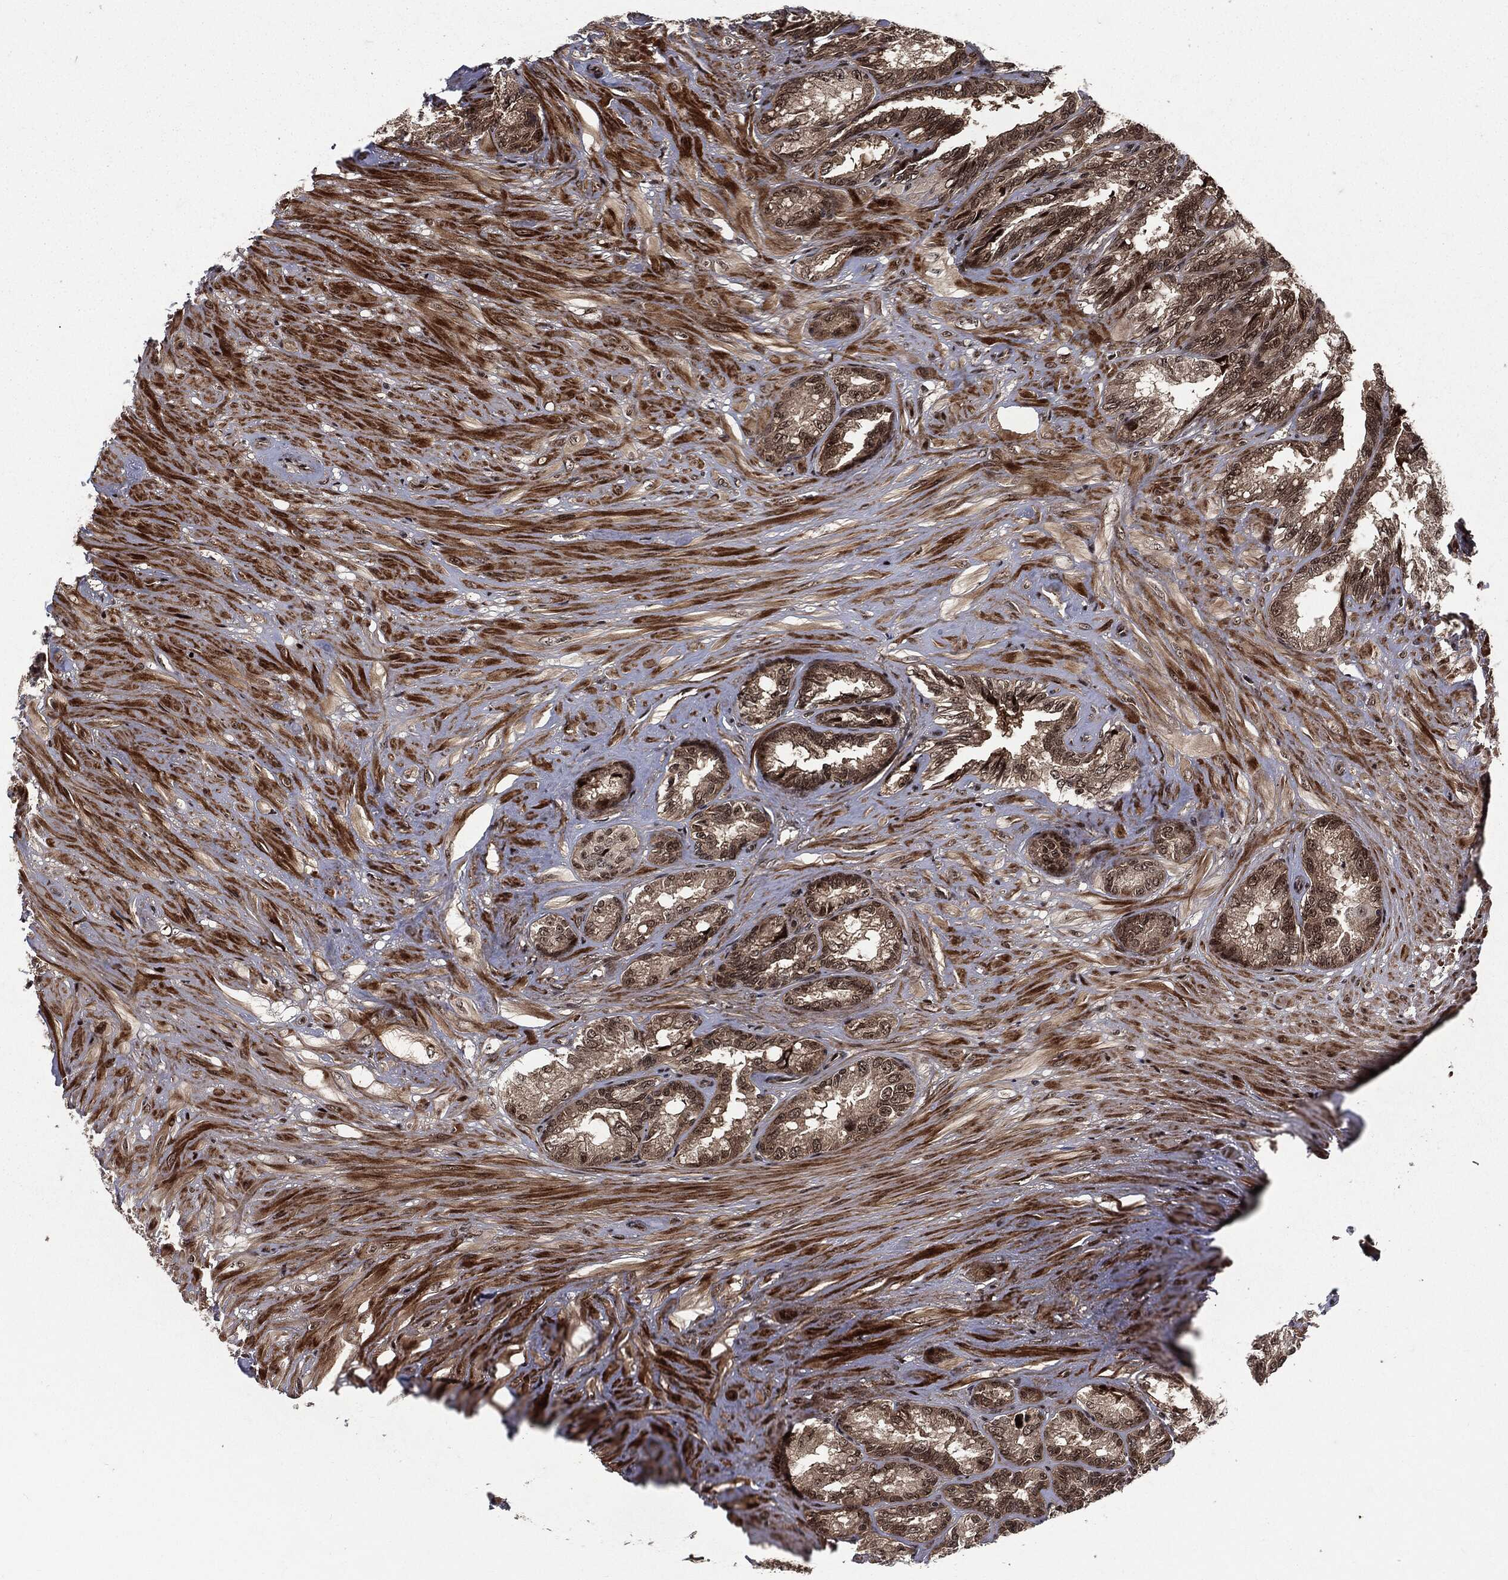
{"staining": {"intensity": "strong", "quantity": "25%-75%", "location": "cytoplasmic/membranous,nuclear"}, "tissue": "seminal vesicle", "cell_type": "Glandular cells", "image_type": "normal", "snomed": [{"axis": "morphology", "description": "Normal tissue, NOS"}, {"axis": "topography", "description": "Seminal veicle"}], "caption": "IHC of benign human seminal vesicle shows high levels of strong cytoplasmic/membranous,nuclear expression in approximately 25%-75% of glandular cells. Nuclei are stained in blue.", "gene": "SMAD4", "patient": {"sex": "male", "age": 68}}